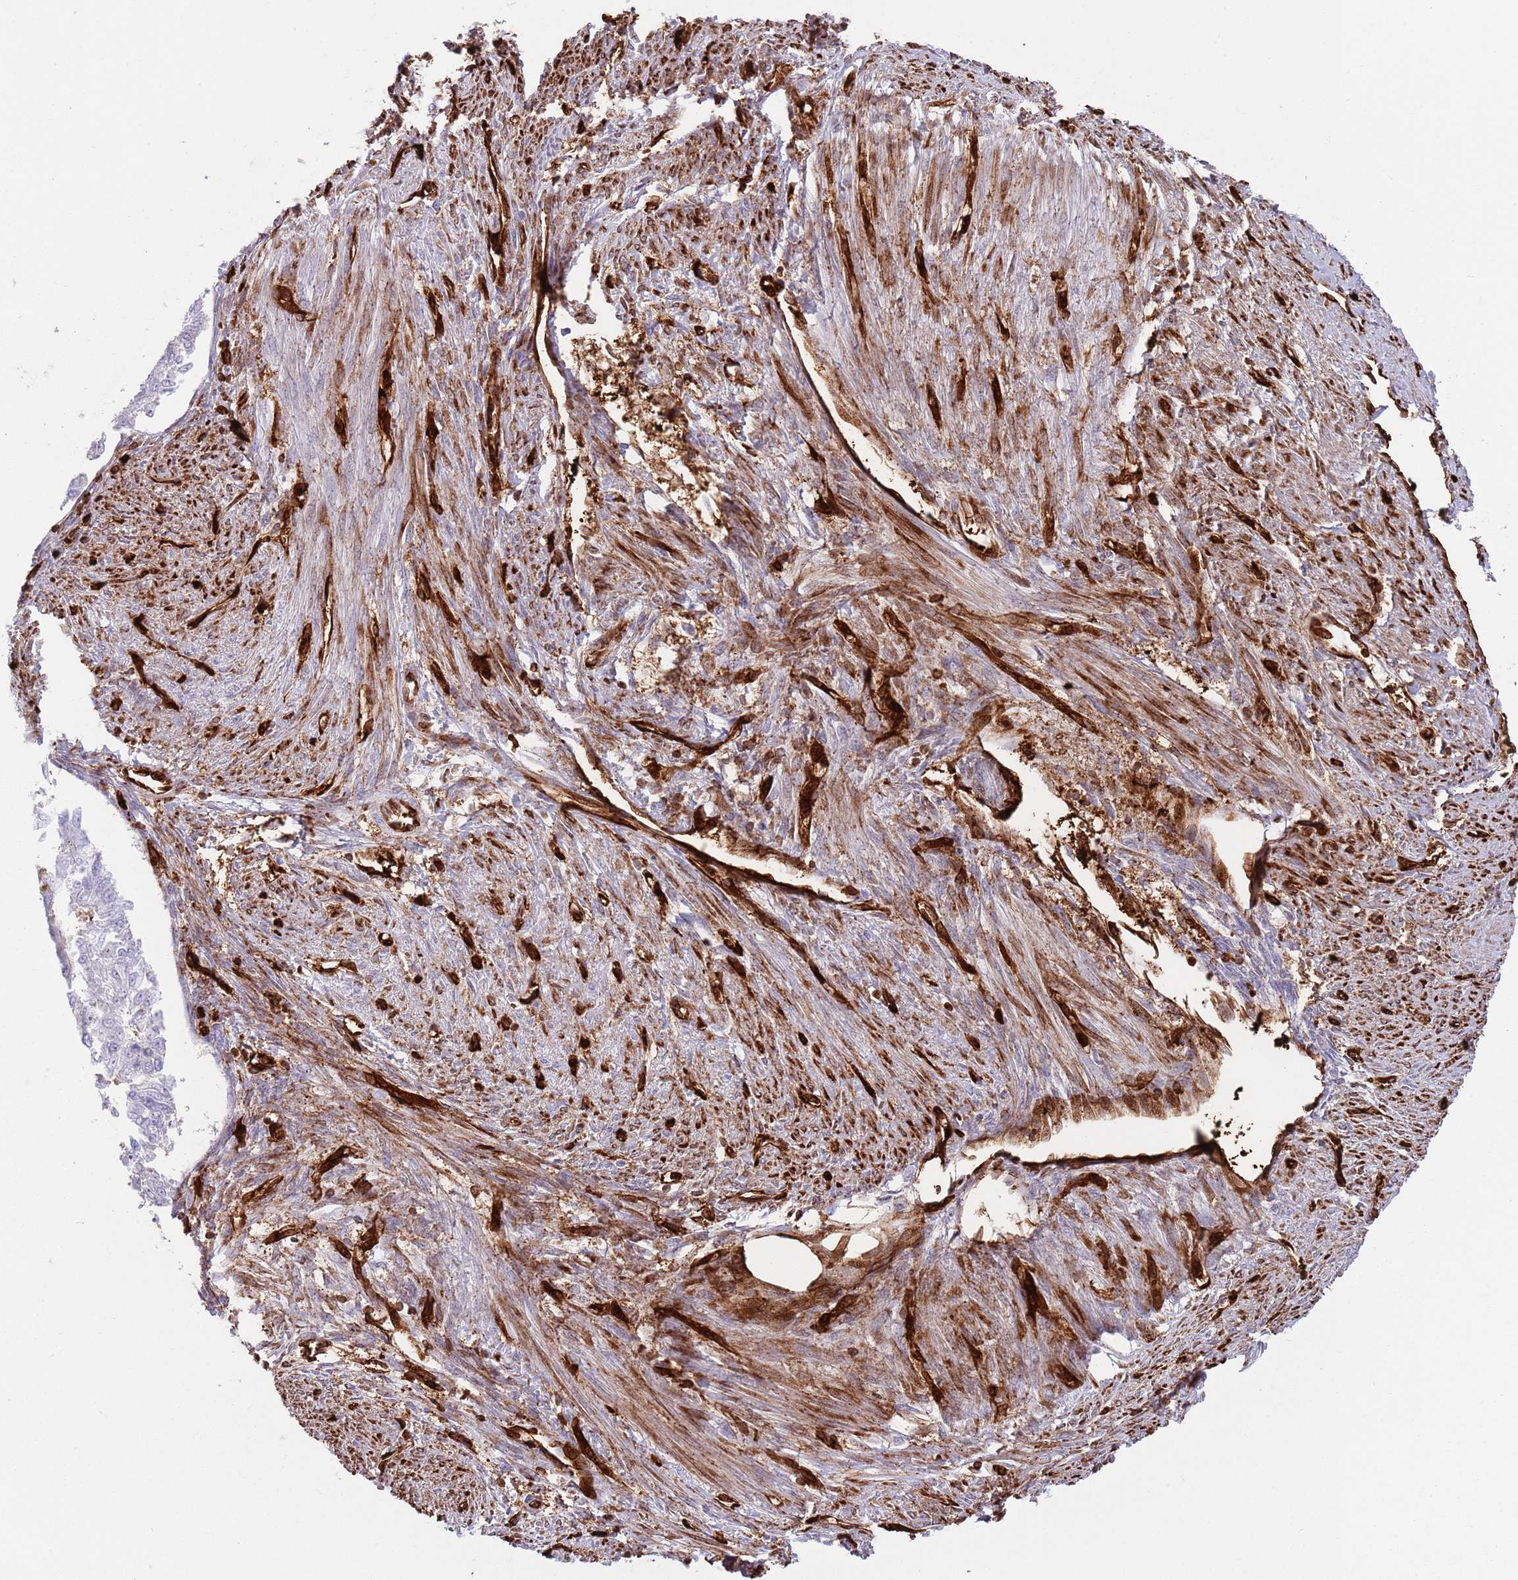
{"staining": {"intensity": "negative", "quantity": "none", "location": "none"}, "tissue": "endometrial cancer", "cell_type": "Tumor cells", "image_type": "cancer", "snomed": [{"axis": "morphology", "description": "Adenocarcinoma, NOS"}, {"axis": "topography", "description": "Endometrium"}], "caption": "DAB (3,3'-diaminobenzidine) immunohistochemical staining of human endometrial adenocarcinoma reveals no significant positivity in tumor cells.", "gene": "KBTBD7", "patient": {"sex": "female", "age": 32}}